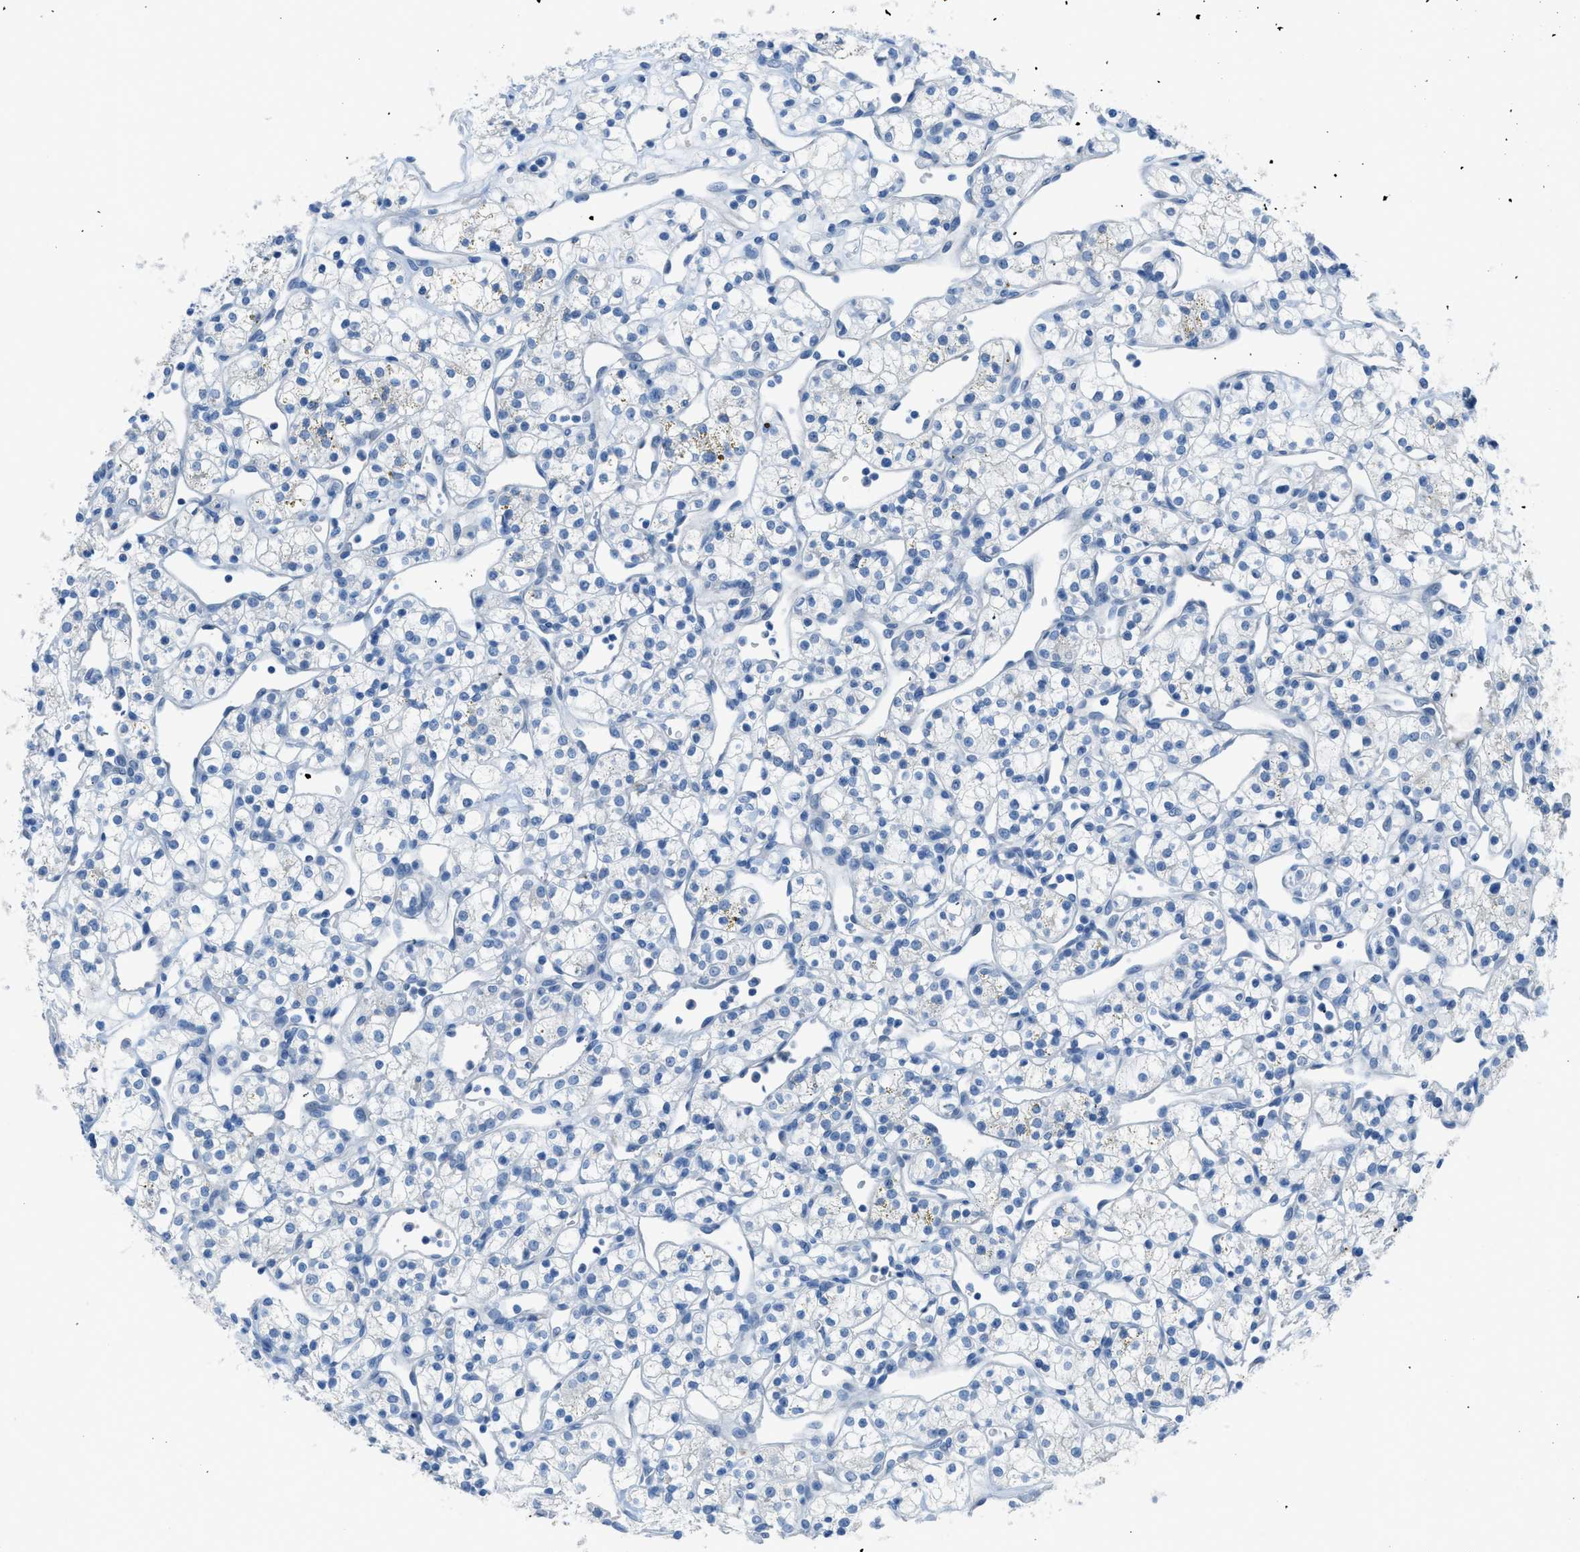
{"staining": {"intensity": "negative", "quantity": "none", "location": "none"}, "tissue": "renal cancer", "cell_type": "Tumor cells", "image_type": "cancer", "snomed": [{"axis": "morphology", "description": "Adenocarcinoma, NOS"}, {"axis": "topography", "description": "Kidney"}], "caption": "This is an immunohistochemistry photomicrograph of human renal cancer (adenocarcinoma). There is no staining in tumor cells.", "gene": "ACAN", "patient": {"sex": "female", "age": 60}}